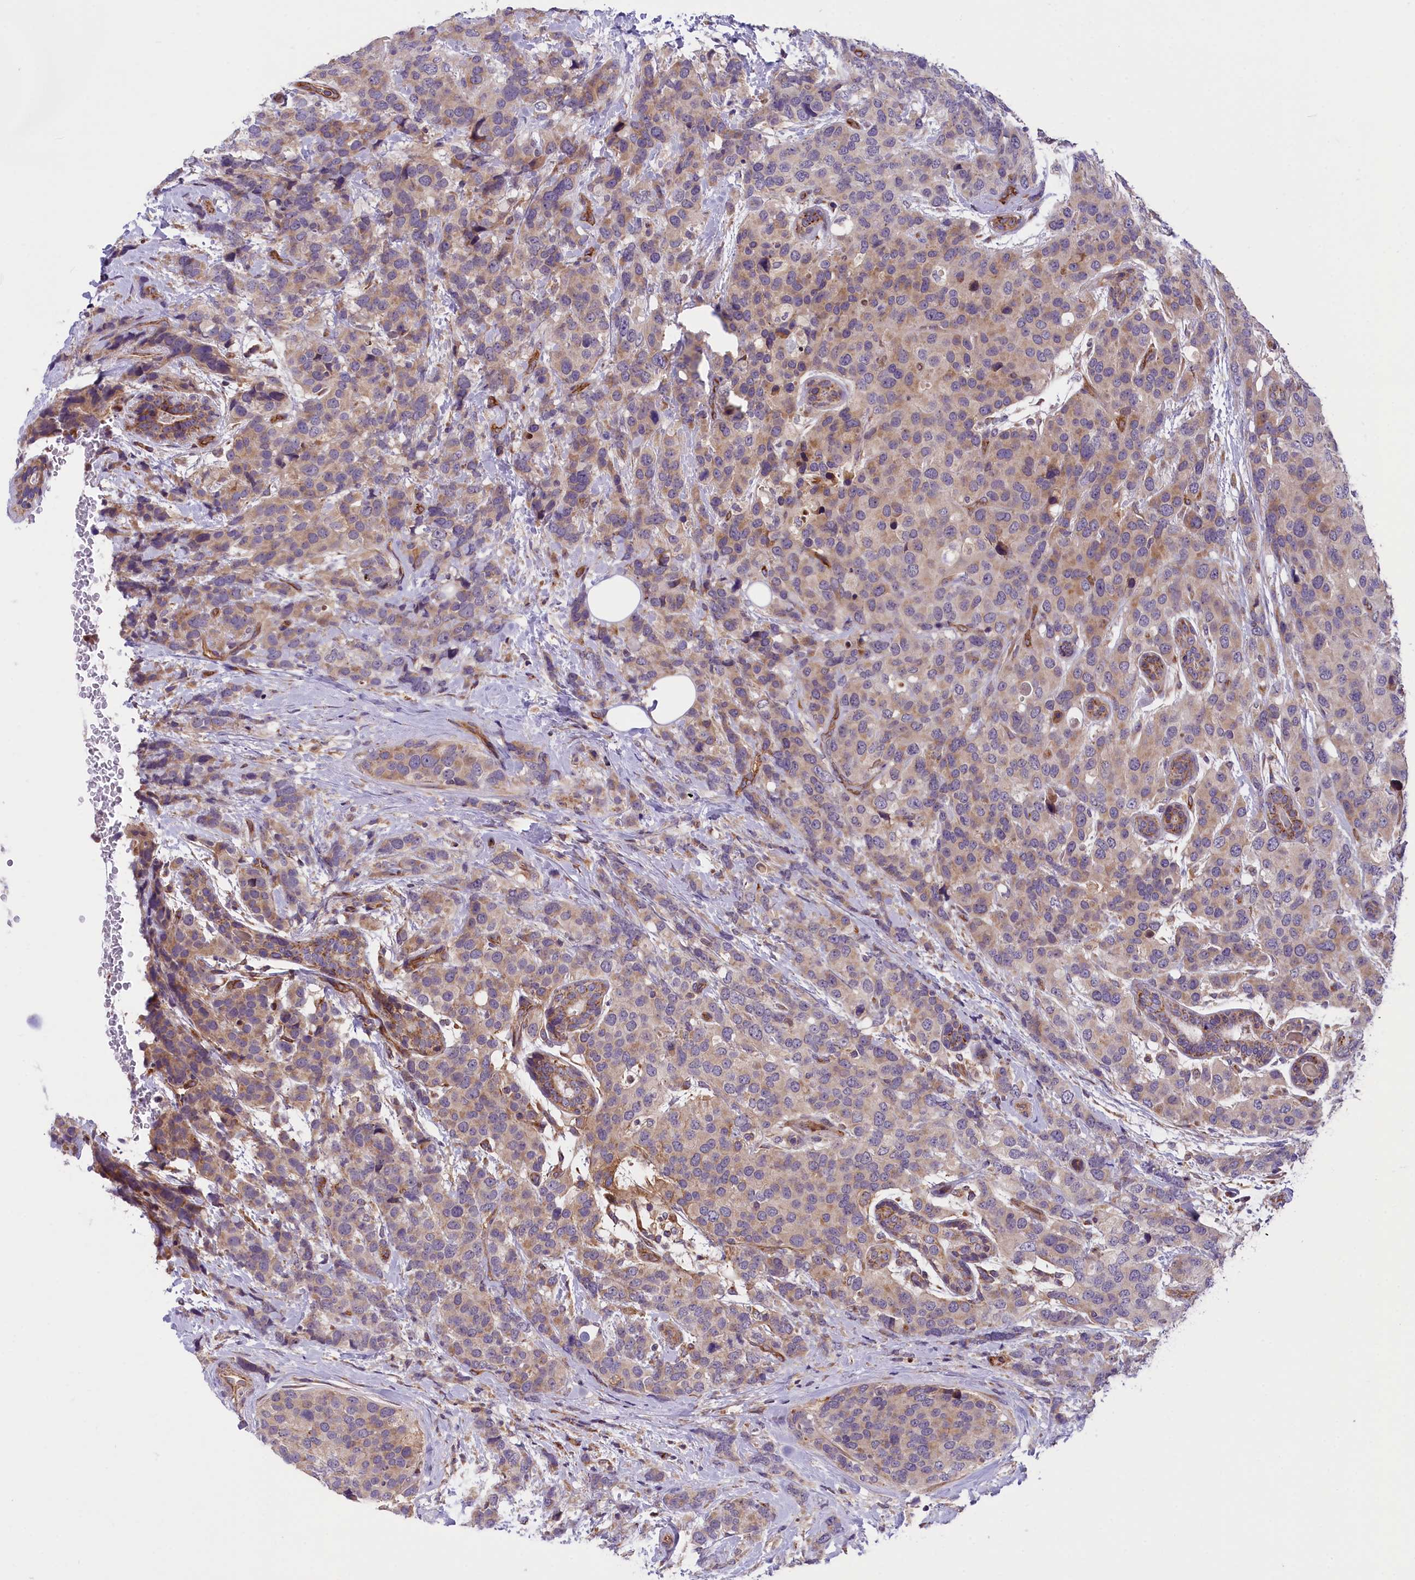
{"staining": {"intensity": "weak", "quantity": "25%-75%", "location": "cytoplasmic/membranous"}, "tissue": "breast cancer", "cell_type": "Tumor cells", "image_type": "cancer", "snomed": [{"axis": "morphology", "description": "Lobular carcinoma"}, {"axis": "topography", "description": "Breast"}], "caption": "The photomicrograph reveals staining of breast cancer (lobular carcinoma), revealing weak cytoplasmic/membranous protein expression (brown color) within tumor cells.", "gene": "DNAJB9", "patient": {"sex": "female", "age": 59}}